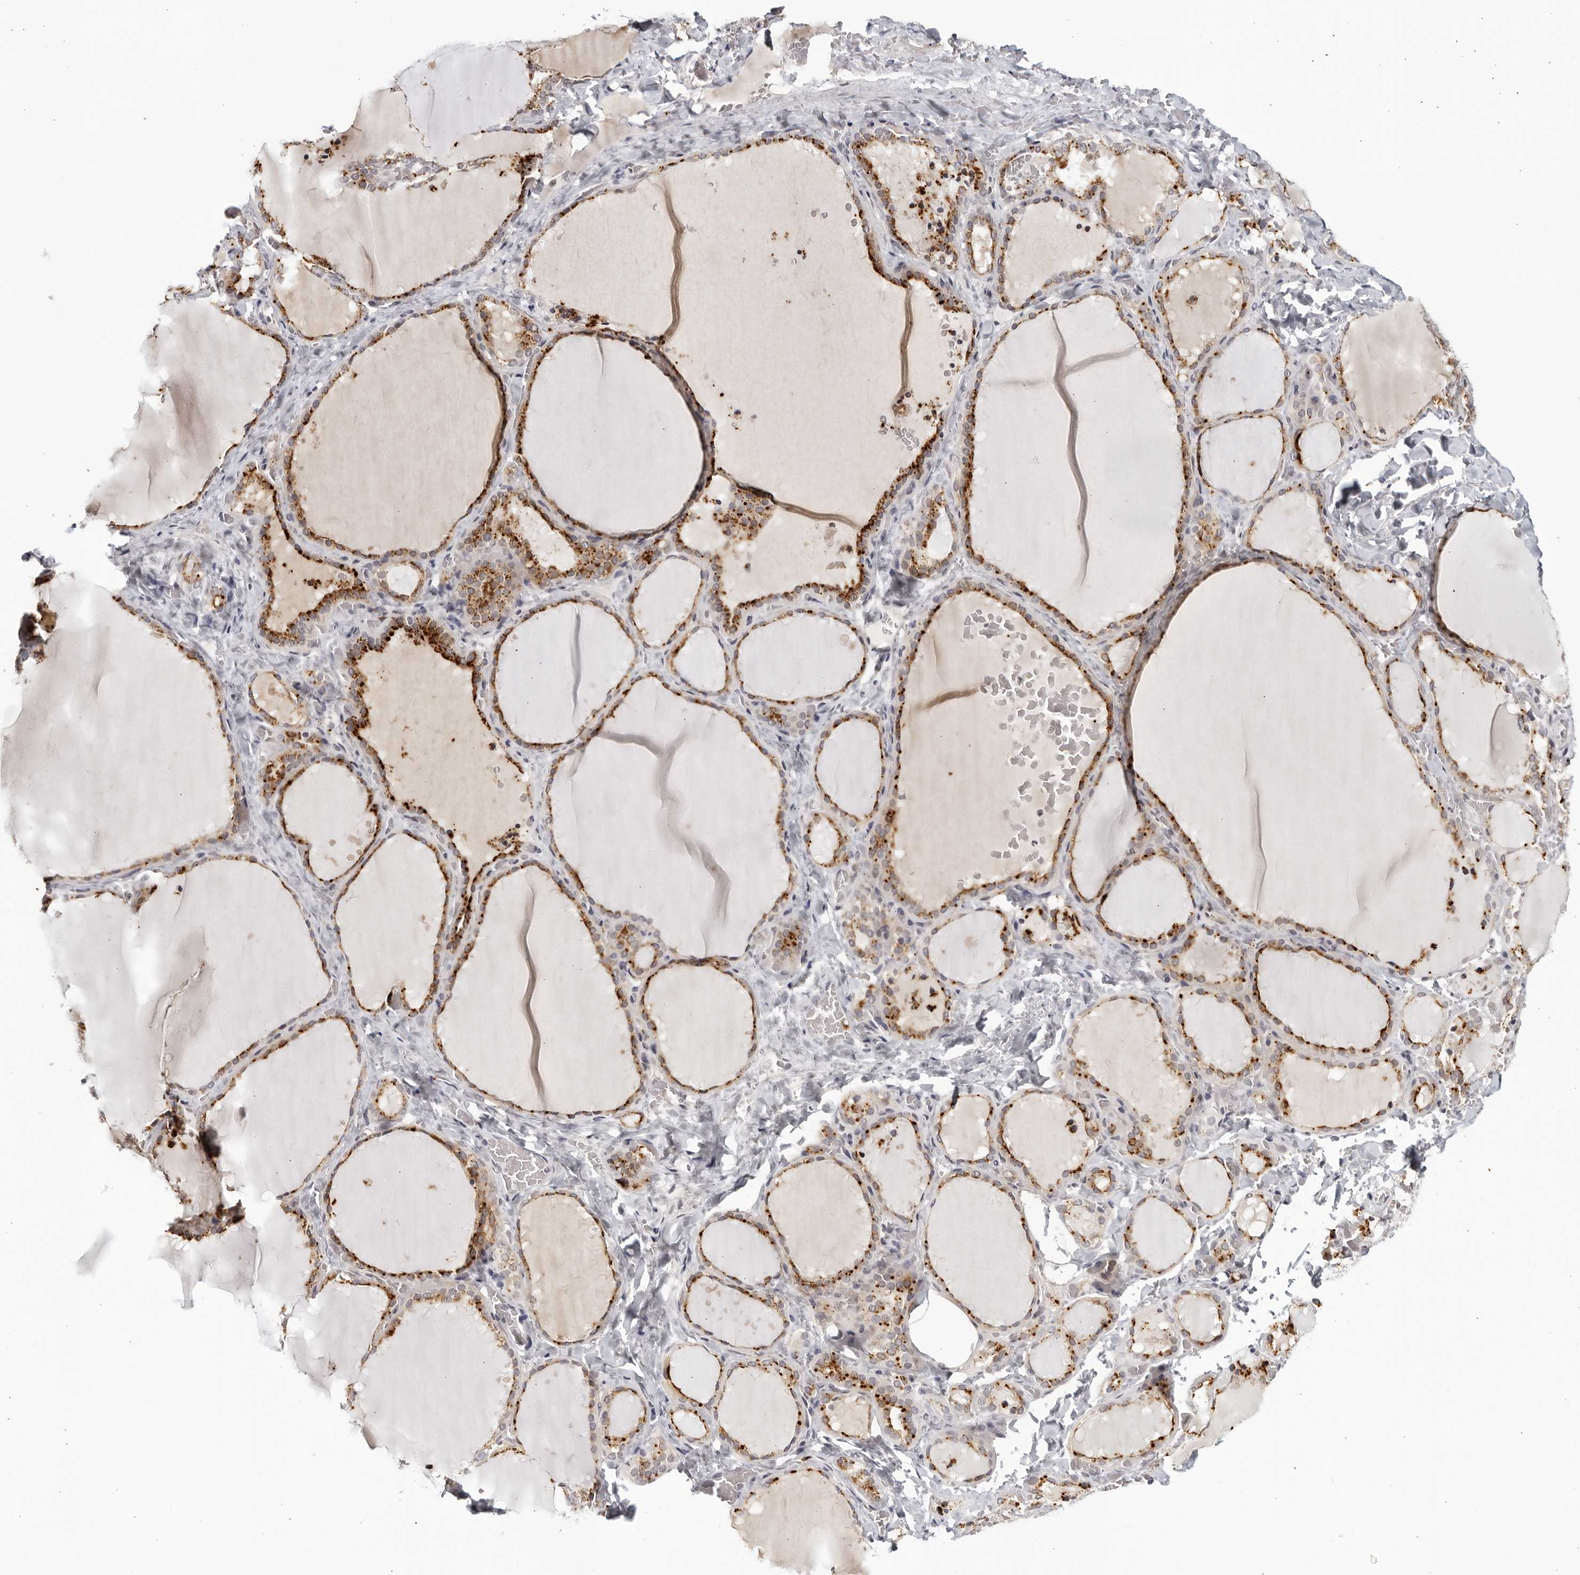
{"staining": {"intensity": "strong", "quantity": ">75%", "location": "cytoplasmic/membranous"}, "tissue": "thyroid gland", "cell_type": "Glandular cells", "image_type": "normal", "snomed": [{"axis": "morphology", "description": "Normal tissue, NOS"}, {"axis": "topography", "description": "Thyroid gland"}], "caption": "Protein staining shows strong cytoplasmic/membranous staining in about >75% of glandular cells in unremarkable thyroid gland. Nuclei are stained in blue.", "gene": "STRADB", "patient": {"sex": "female", "age": 22}}